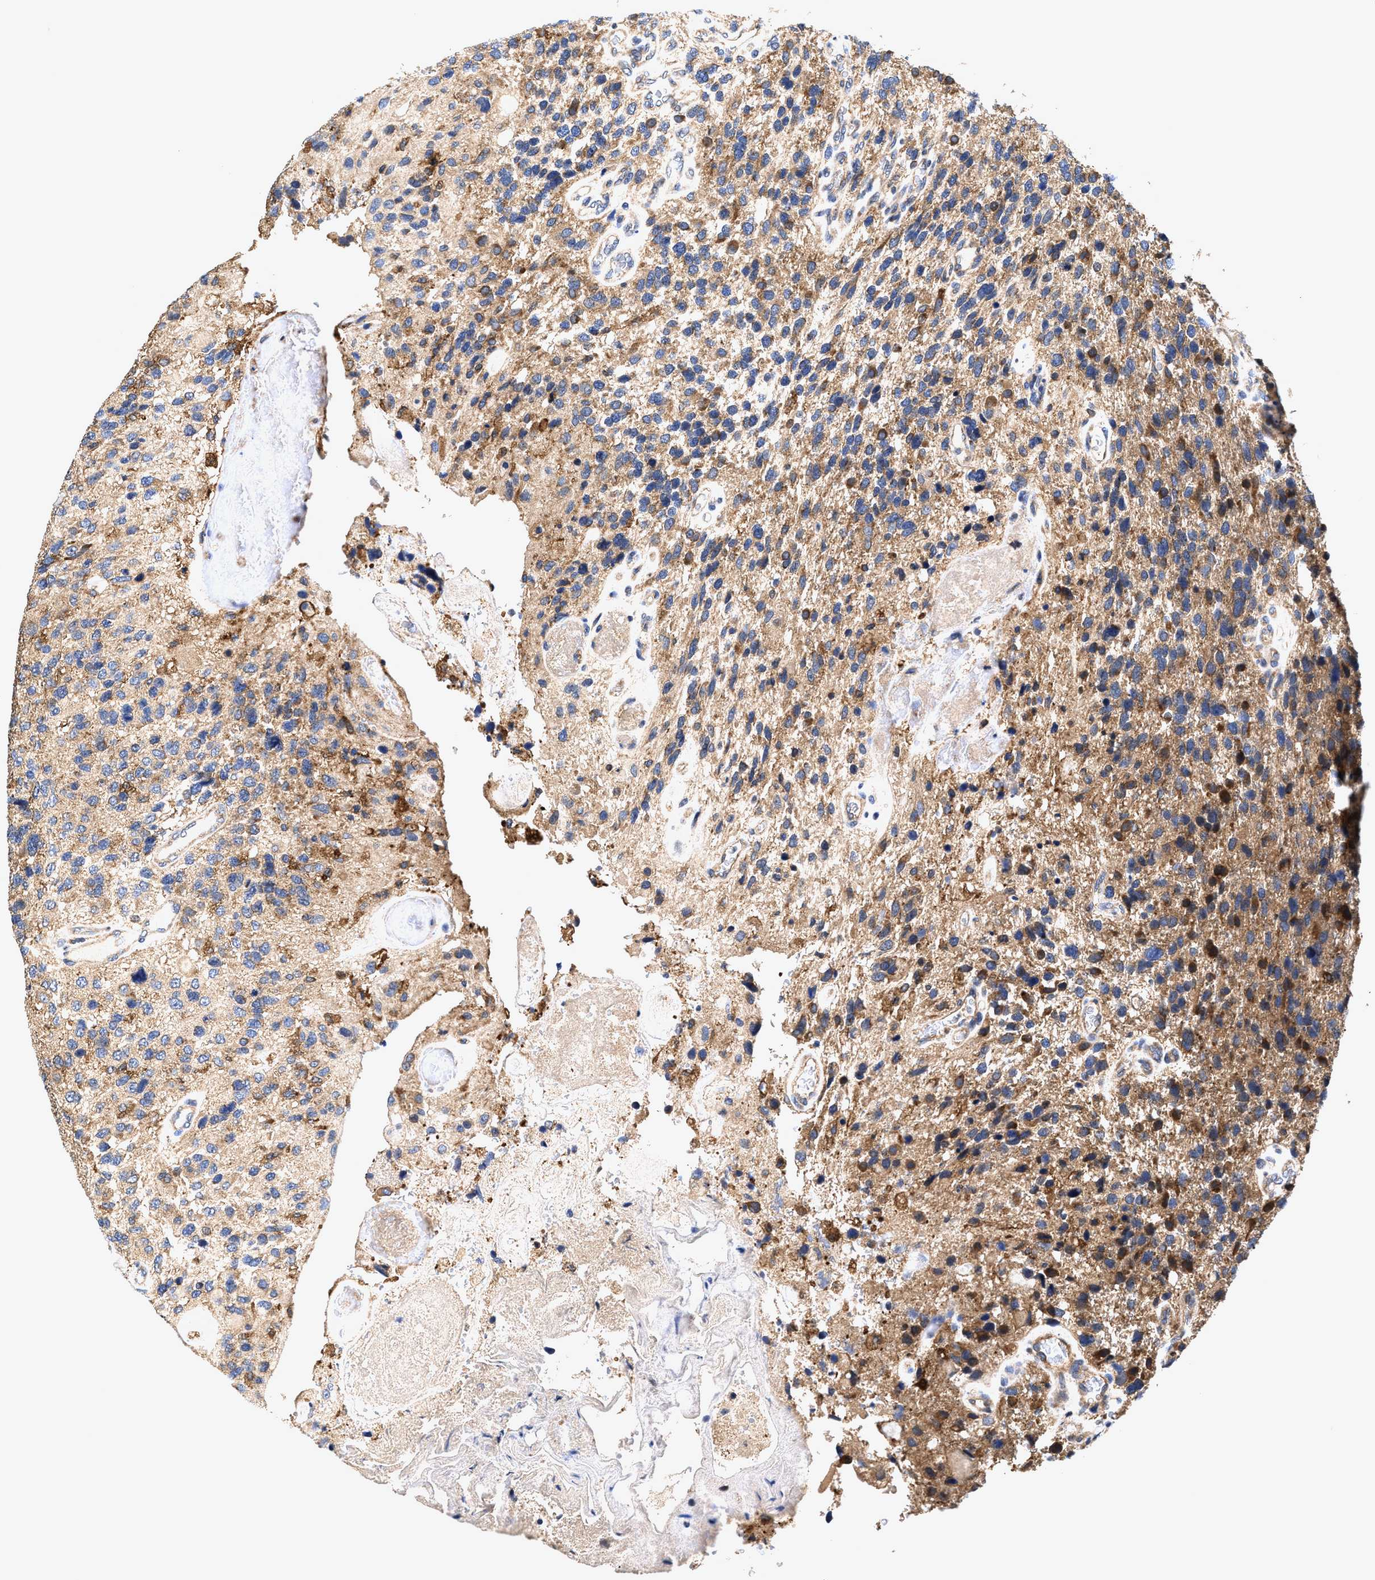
{"staining": {"intensity": "moderate", "quantity": "25%-75%", "location": "cytoplasmic/membranous"}, "tissue": "glioma", "cell_type": "Tumor cells", "image_type": "cancer", "snomed": [{"axis": "morphology", "description": "Glioma, malignant, High grade"}, {"axis": "topography", "description": "Brain"}], "caption": "Protein staining displays moderate cytoplasmic/membranous expression in about 25%-75% of tumor cells in malignant glioma (high-grade).", "gene": "EFNA4", "patient": {"sex": "female", "age": 58}}